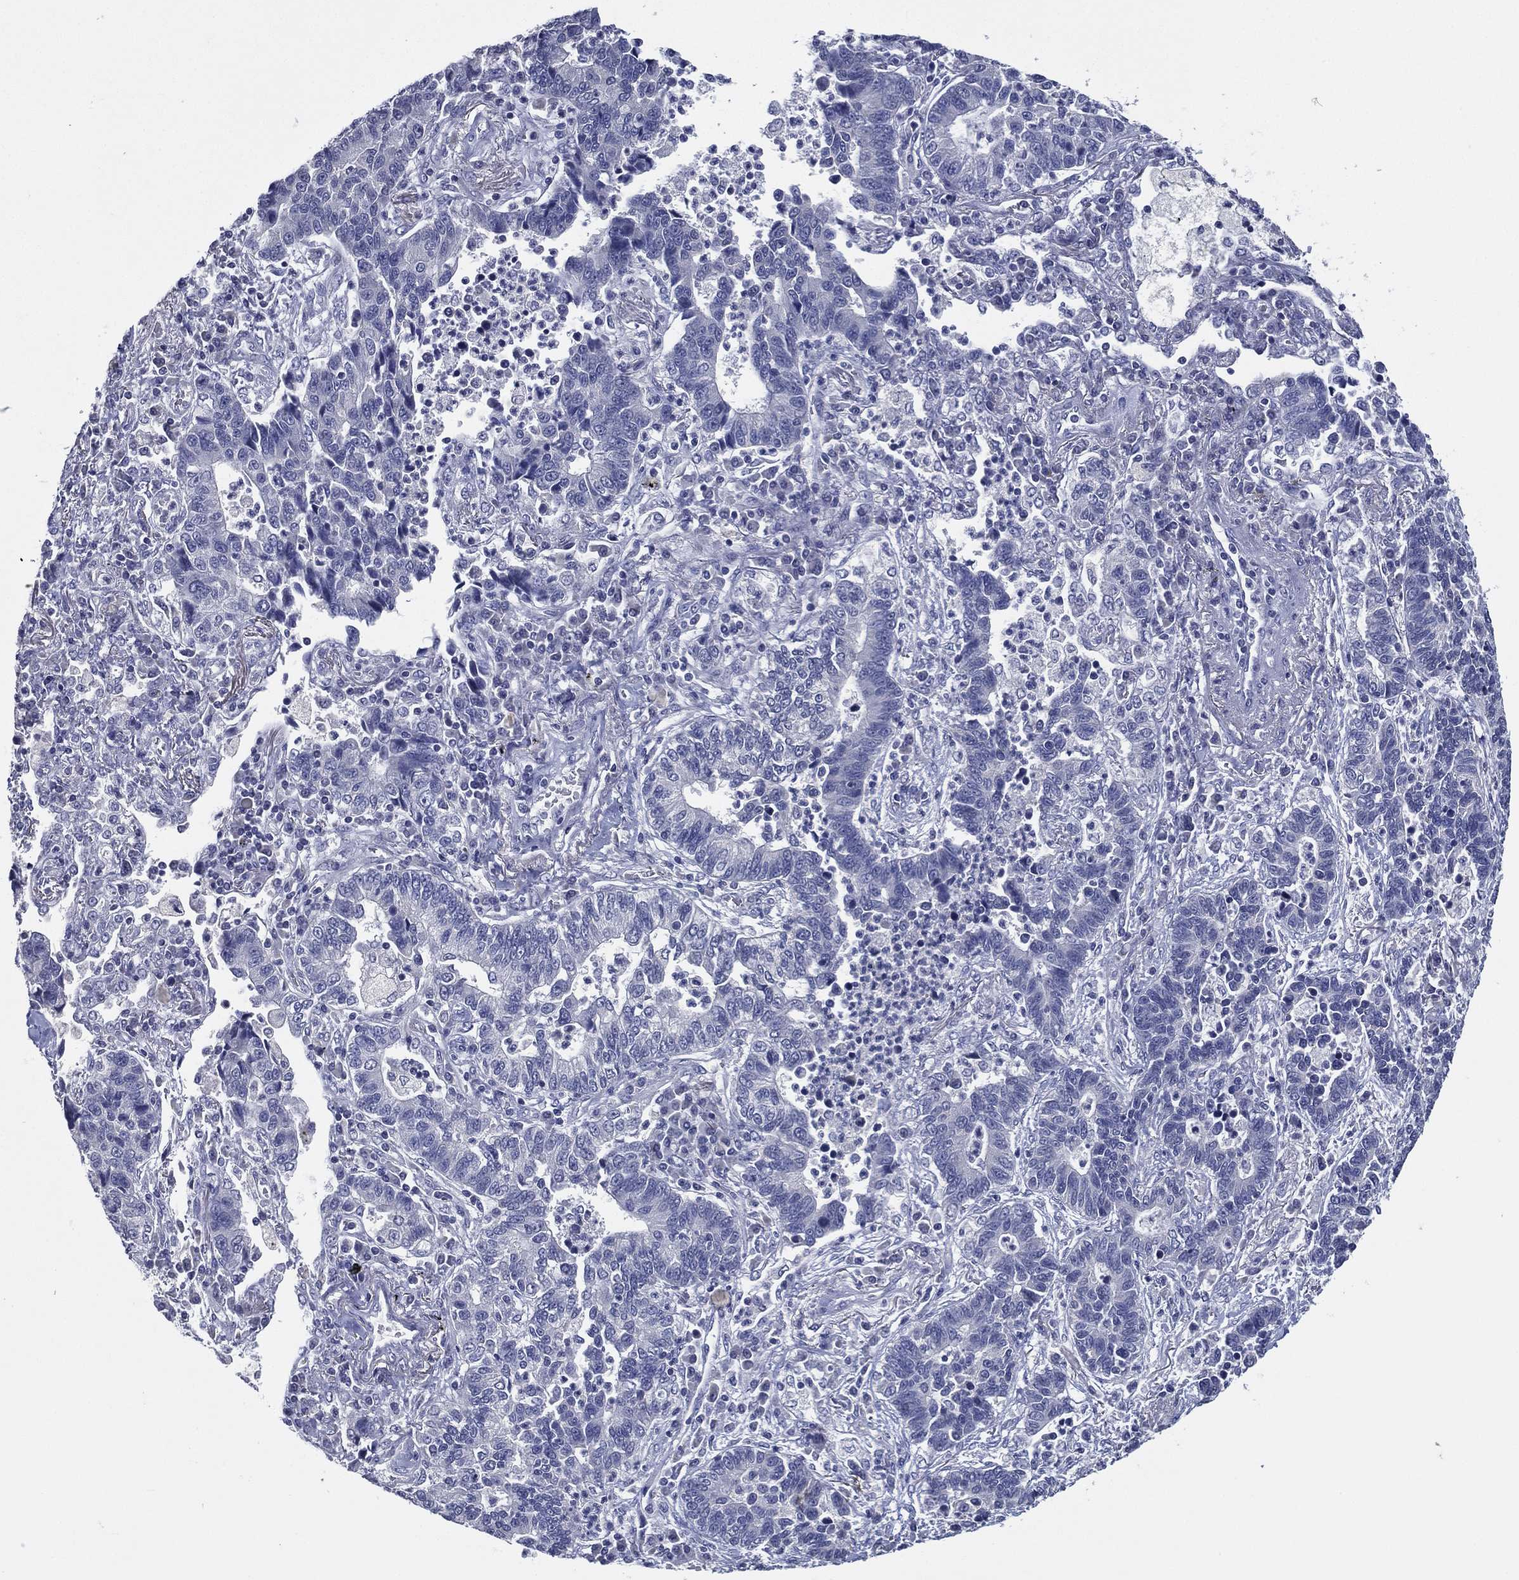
{"staining": {"intensity": "negative", "quantity": "none", "location": "none"}, "tissue": "lung cancer", "cell_type": "Tumor cells", "image_type": "cancer", "snomed": [{"axis": "morphology", "description": "Adenocarcinoma, NOS"}, {"axis": "topography", "description": "Lung"}], "caption": "An immunohistochemistry (IHC) micrograph of lung cancer is shown. There is no staining in tumor cells of lung cancer.", "gene": "SLC13A4", "patient": {"sex": "female", "age": 57}}